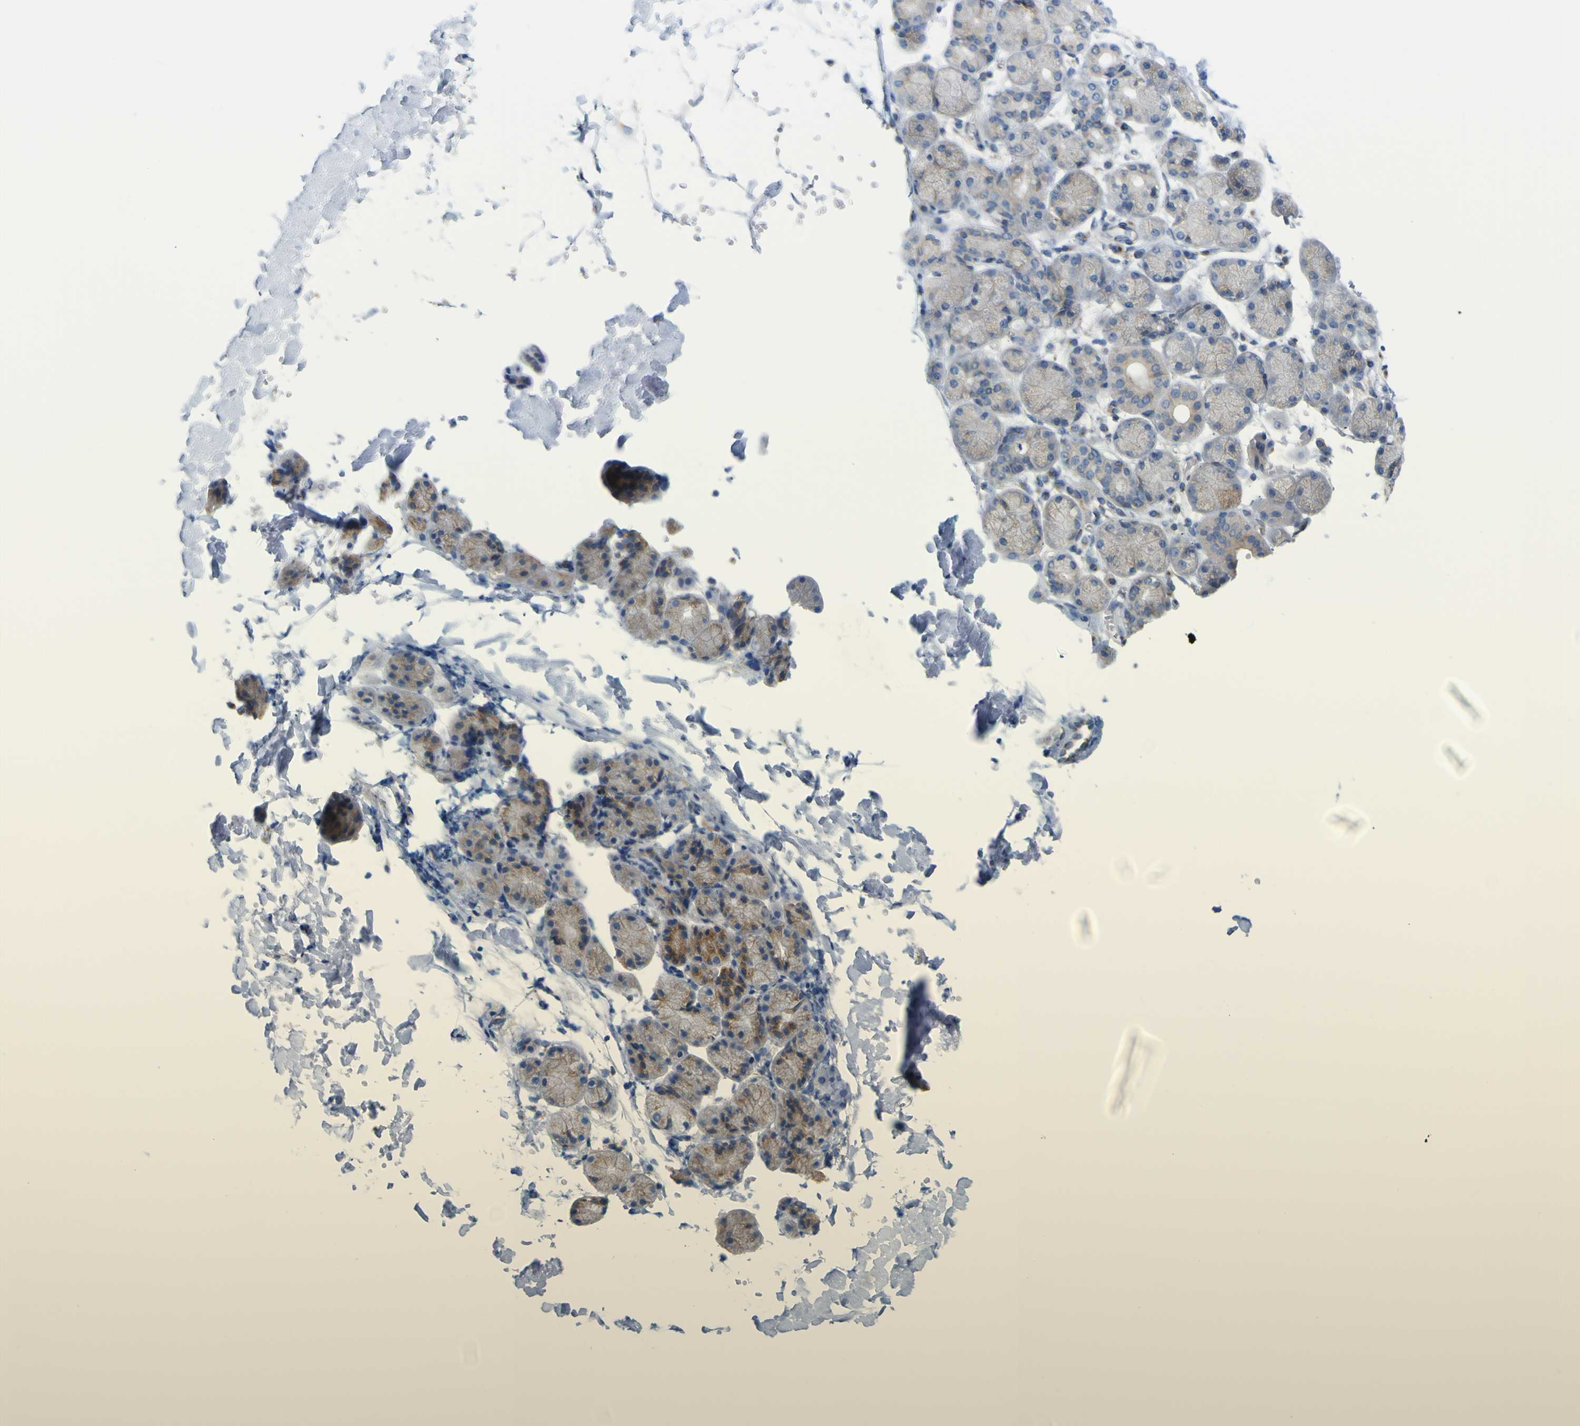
{"staining": {"intensity": "weak", "quantity": "25%-75%", "location": "cytoplasmic/membranous"}, "tissue": "salivary gland", "cell_type": "Glandular cells", "image_type": "normal", "snomed": [{"axis": "morphology", "description": "Normal tissue, NOS"}, {"axis": "topography", "description": "Salivary gland"}], "caption": "Immunohistochemistry (IHC) micrograph of normal human salivary gland stained for a protein (brown), which reveals low levels of weak cytoplasmic/membranous positivity in approximately 25%-75% of glandular cells.", "gene": "IGF2R", "patient": {"sex": "female", "age": 24}}